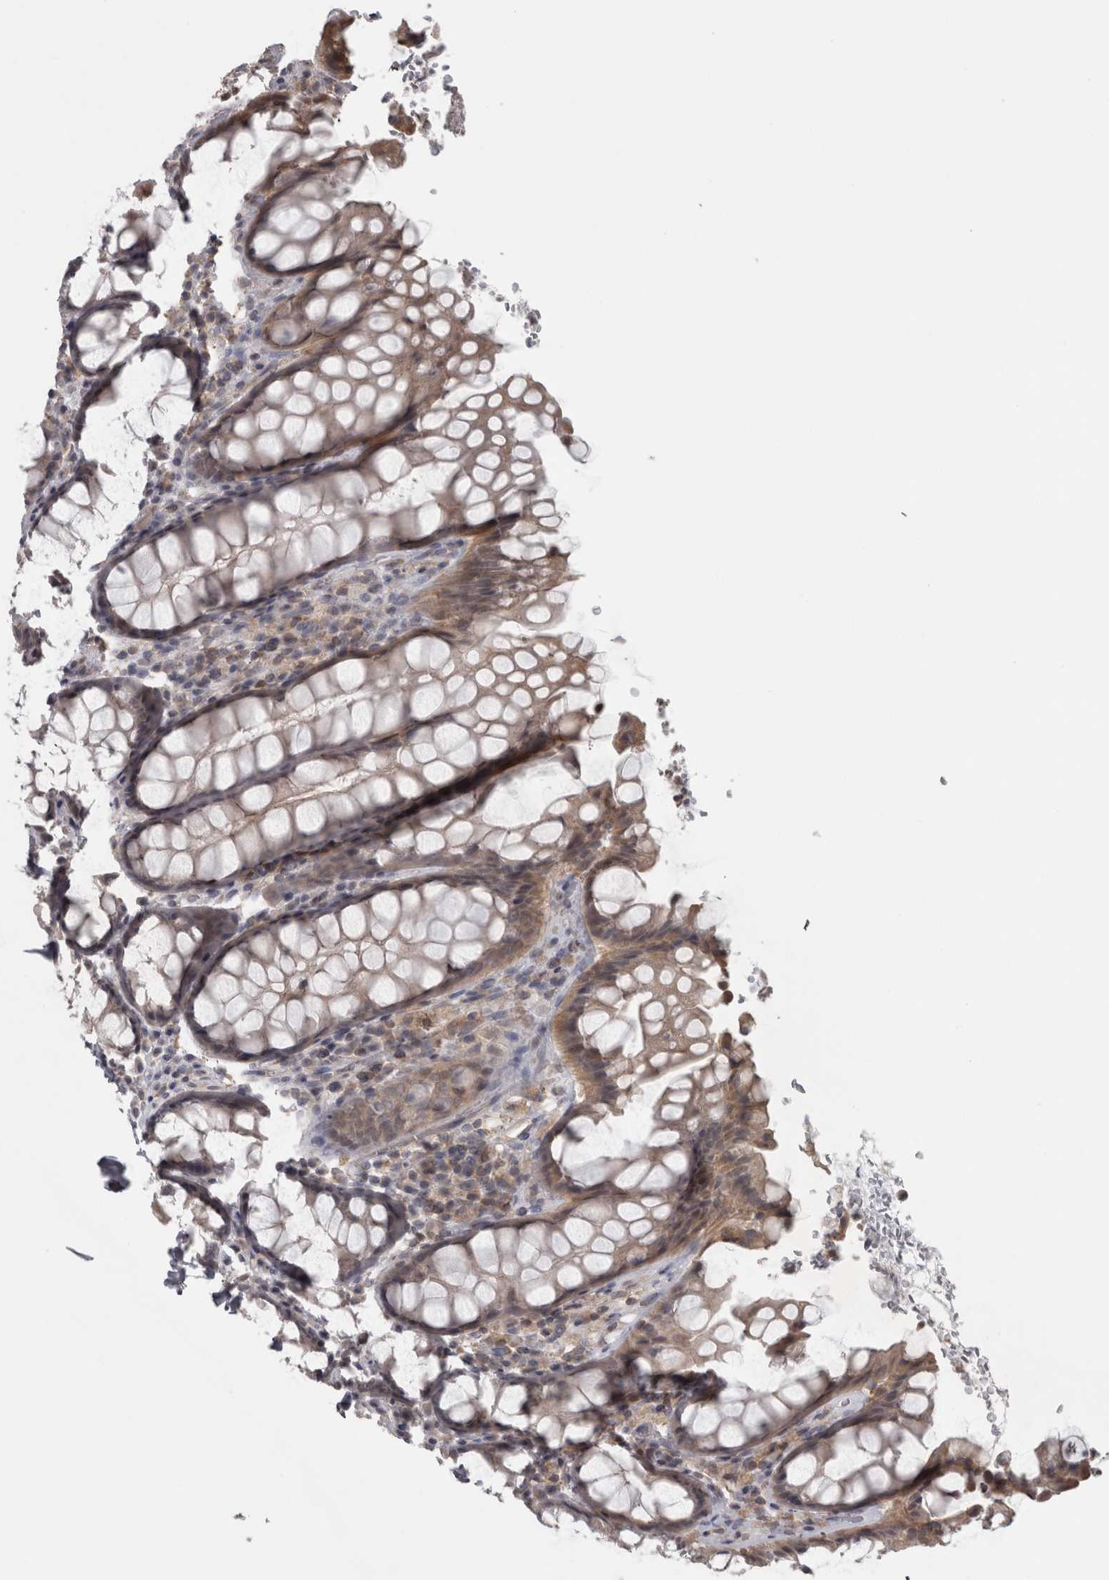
{"staining": {"intensity": "moderate", "quantity": ">75%", "location": "cytoplasmic/membranous"}, "tissue": "rectum", "cell_type": "Glandular cells", "image_type": "normal", "snomed": [{"axis": "morphology", "description": "Normal tissue, NOS"}, {"axis": "topography", "description": "Rectum"}], "caption": "A medium amount of moderate cytoplasmic/membranous staining is appreciated in about >75% of glandular cells in normal rectum. (brown staining indicates protein expression, while blue staining denotes nuclei).", "gene": "PPP1R12B", "patient": {"sex": "male", "age": 64}}